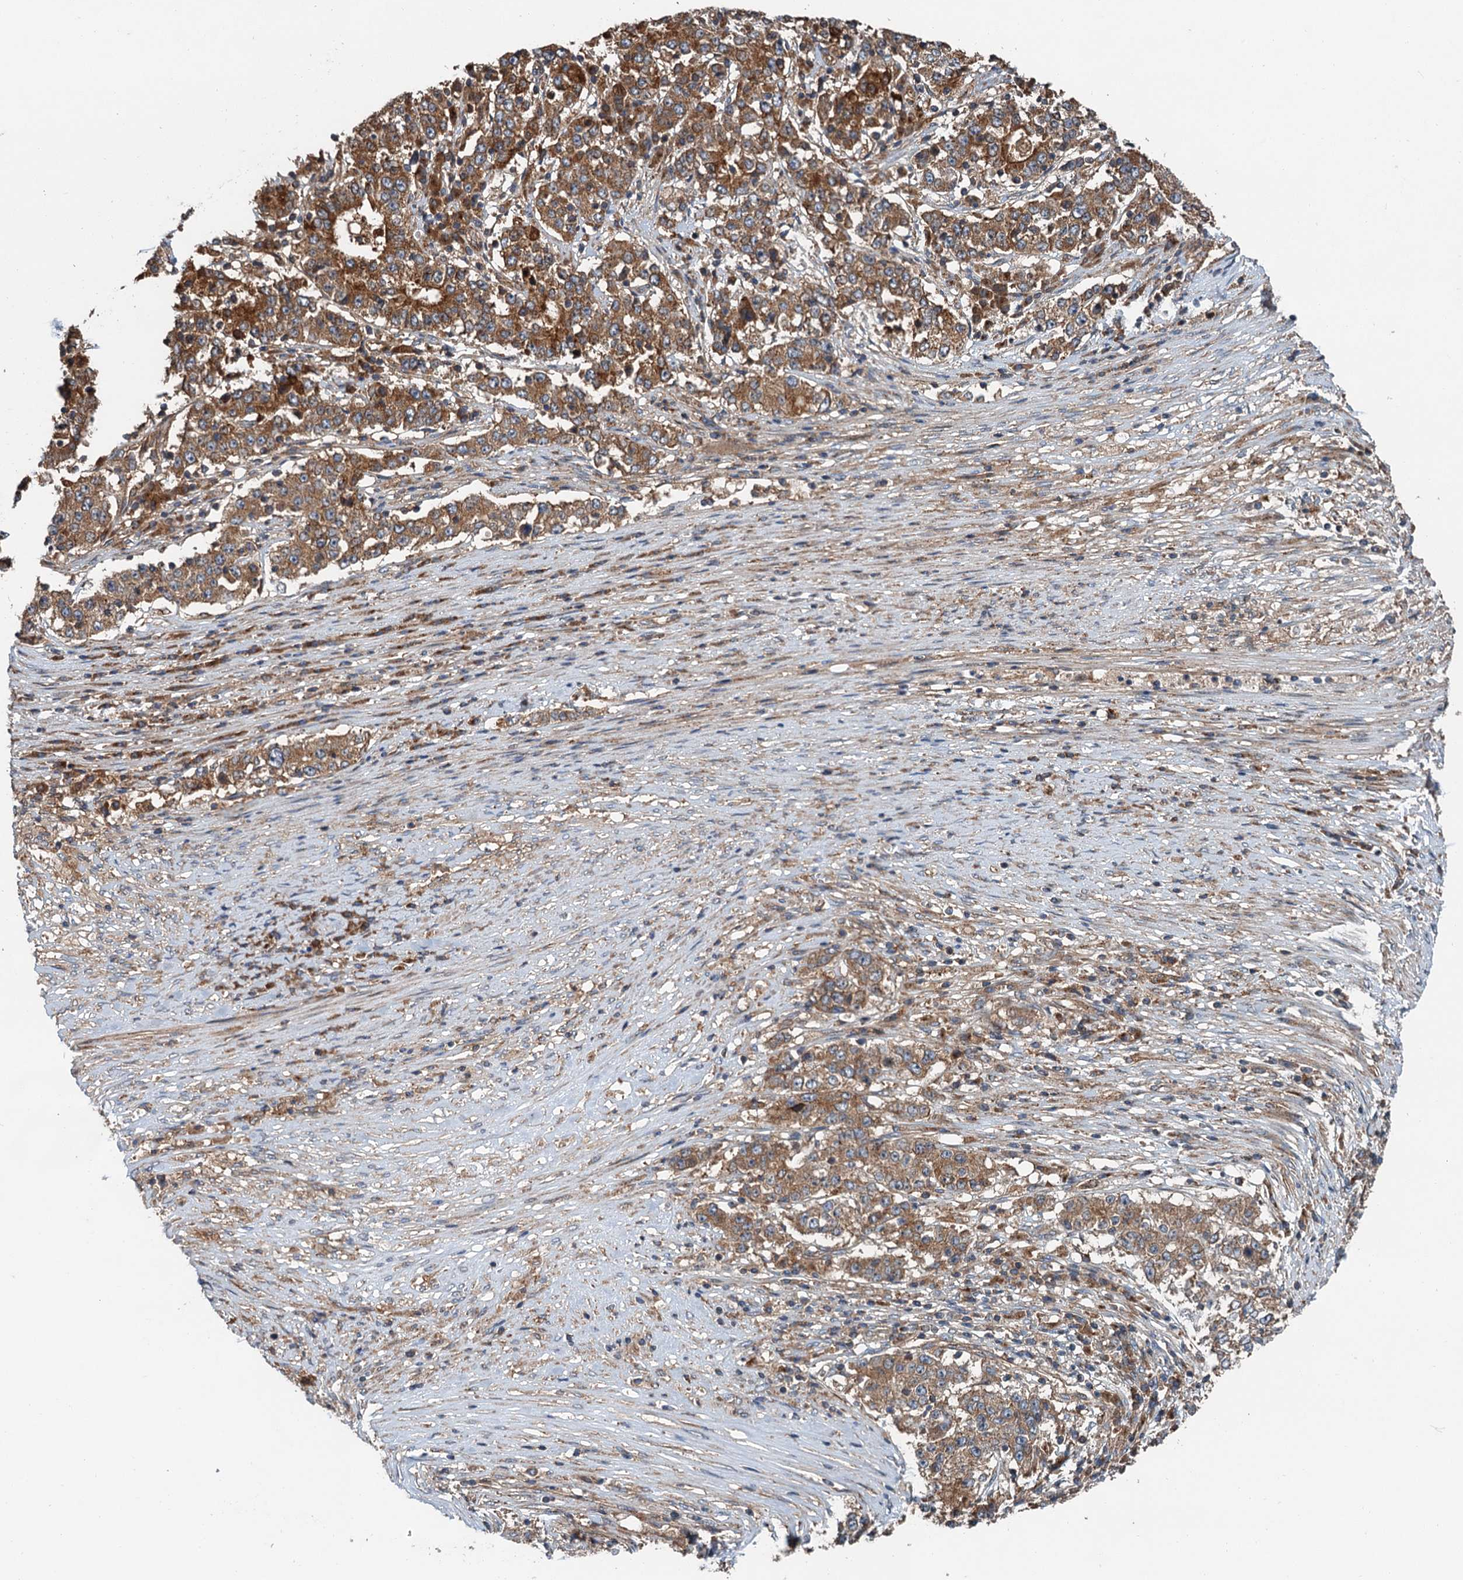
{"staining": {"intensity": "moderate", "quantity": ">75%", "location": "cytoplasmic/membranous"}, "tissue": "stomach cancer", "cell_type": "Tumor cells", "image_type": "cancer", "snomed": [{"axis": "morphology", "description": "Adenocarcinoma, NOS"}, {"axis": "topography", "description": "Stomach"}], "caption": "Protein analysis of stomach adenocarcinoma tissue demonstrates moderate cytoplasmic/membranous expression in approximately >75% of tumor cells.", "gene": "COG3", "patient": {"sex": "male", "age": 59}}